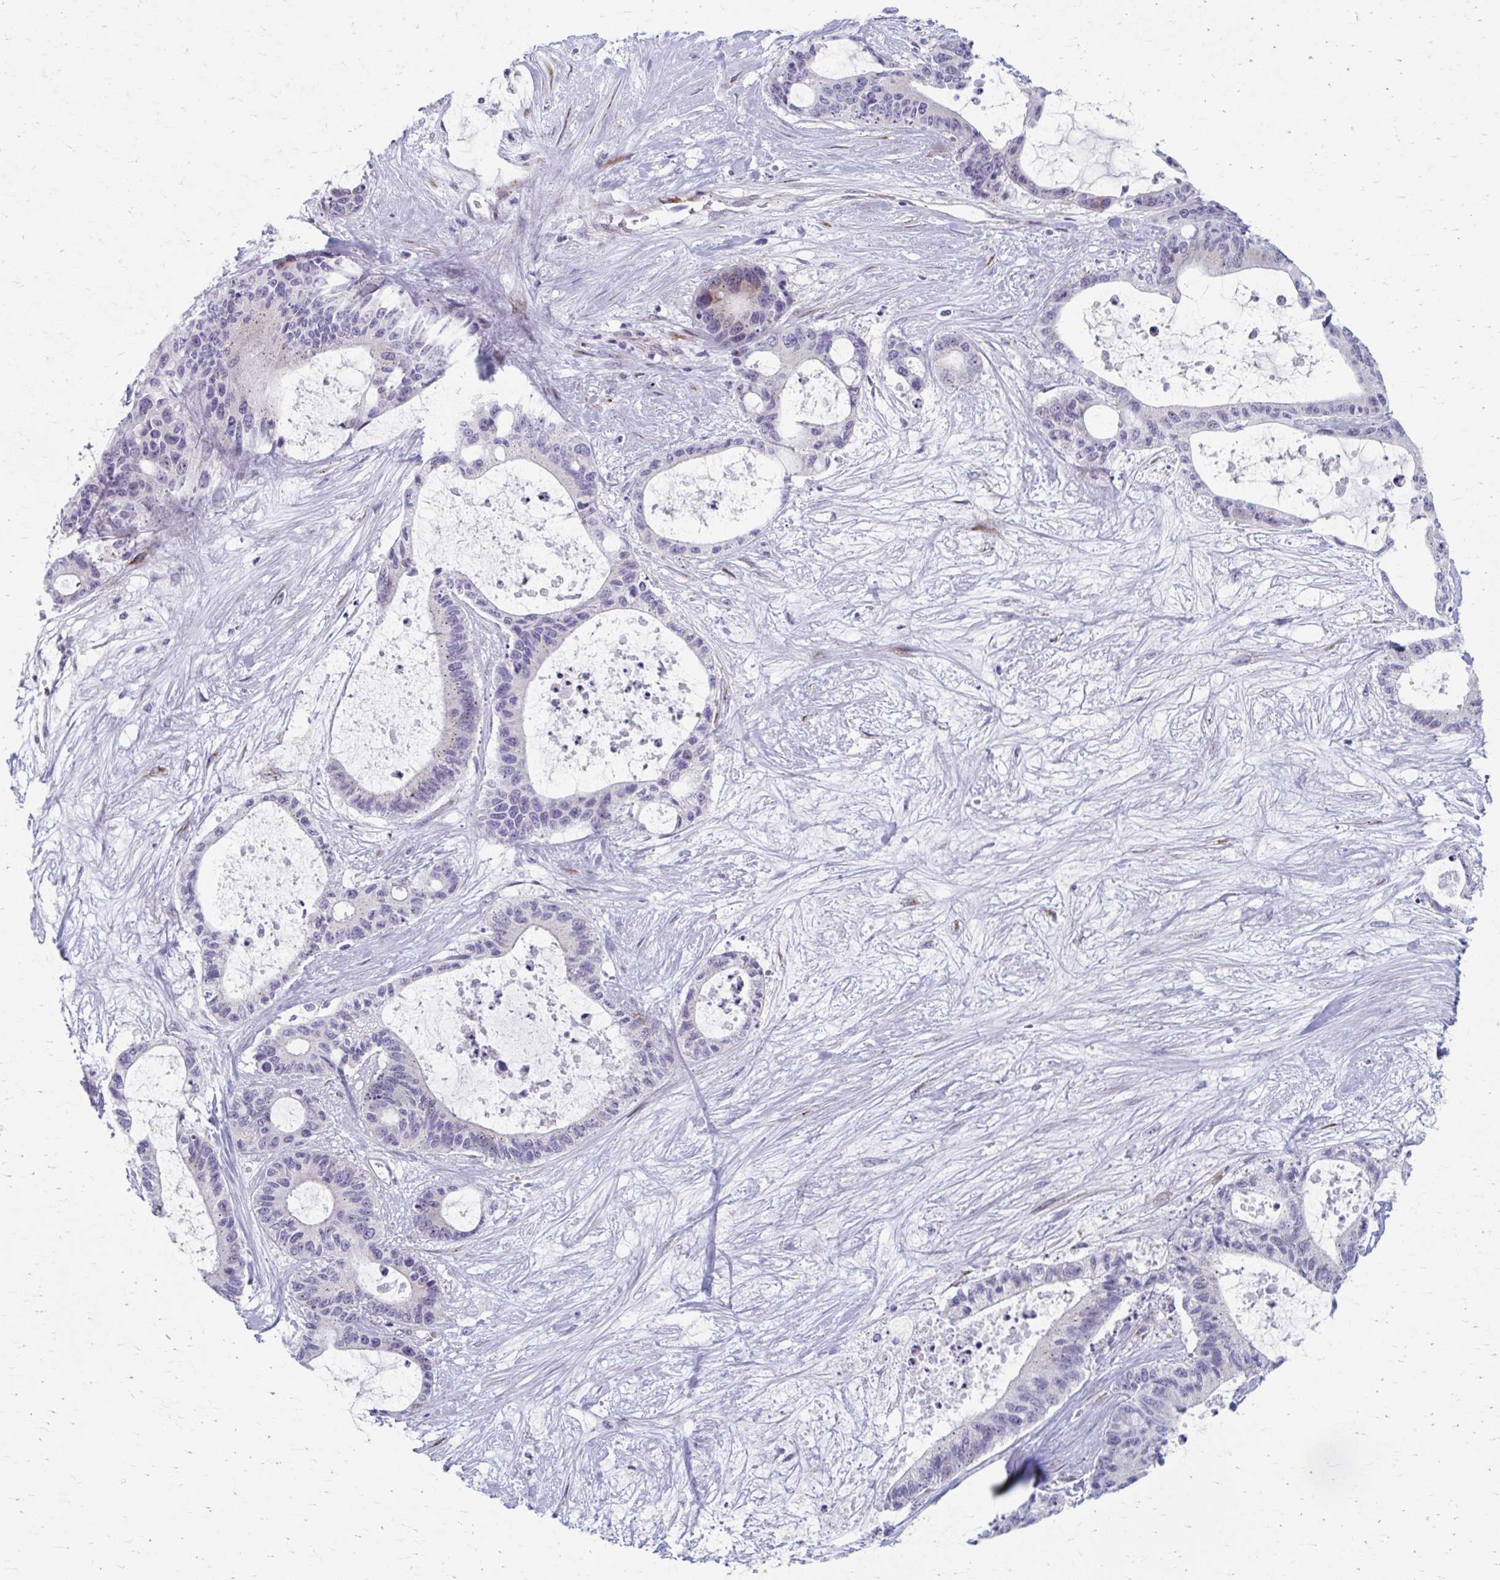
{"staining": {"intensity": "negative", "quantity": "none", "location": "none"}, "tissue": "liver cancer", "cell_type": "Tumor cells", "image_type": "cancer", "snomed": [{"axis": "morphology", "description": "Normal tissue, NOS"}, {"axis": "morphology", "description": "Cholangiocarcinoma"}, {"axis": "topography", "description": "Liver"}, {"axis": "topography", "description": "Peripheral nerve tissue"}], "caption": "Tumor cells show no significant positivity in cholangiocarcinoma (liver).", "gene": "OLFM2", "patient": {"sex": "female", "age": 73}}